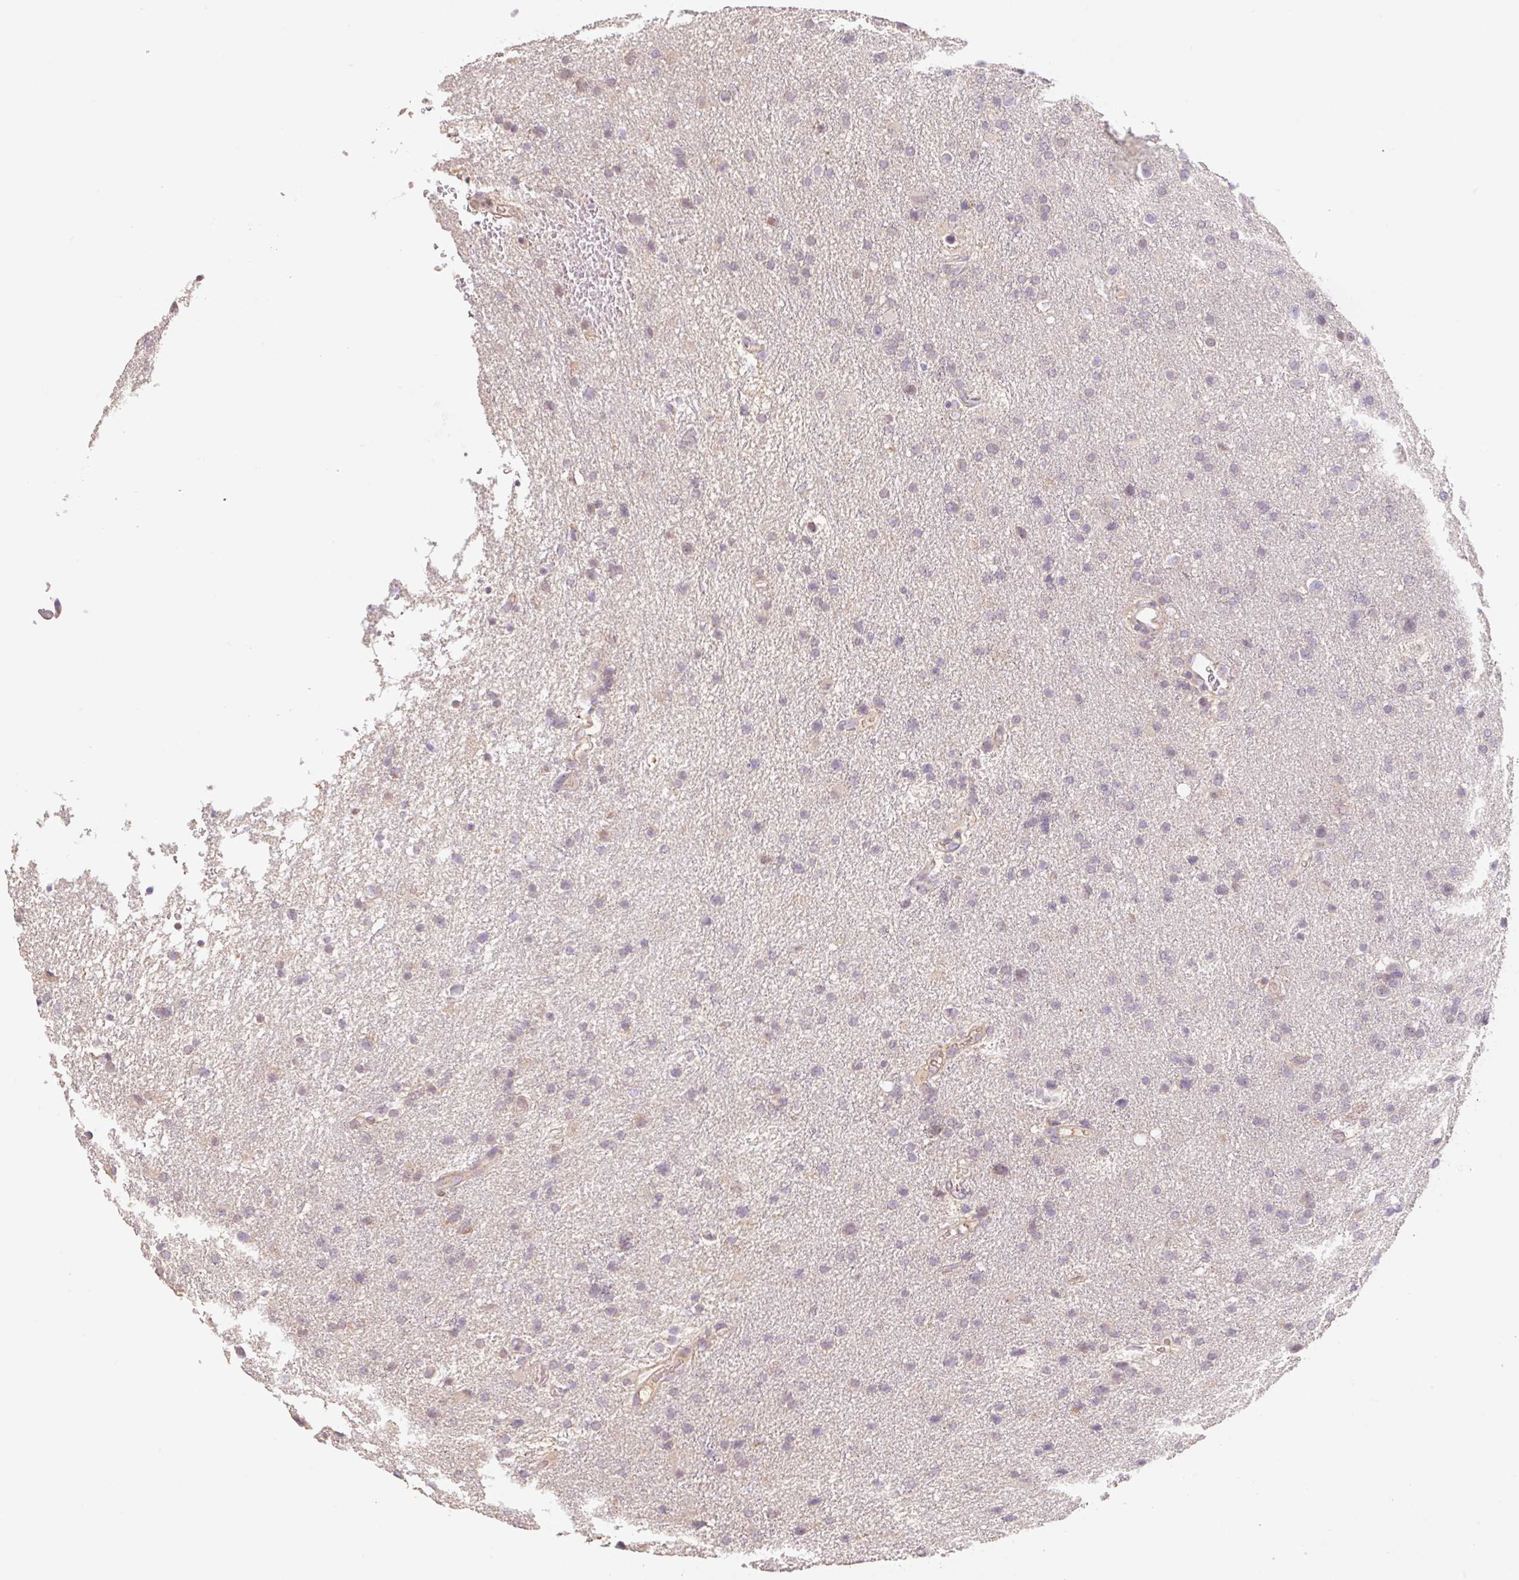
{"staining": {"intensity": "weak", "quantity": "<25%", "location": "cytoplasmic/membranous"}, "tissue": "glioma", "cell_type": "Tumor cells", "image_type": "cancer", "snomed": [{"axis": "morphology", "description": "Glioma, malignant, Low grade"}, {"axis": "topography", "description": "Brain"}], "caption": "IHC of glioma demonstrates no positivity in tumor cells.", "gene": "MIA2", "patient": {"sex": "female", "age": 32}}